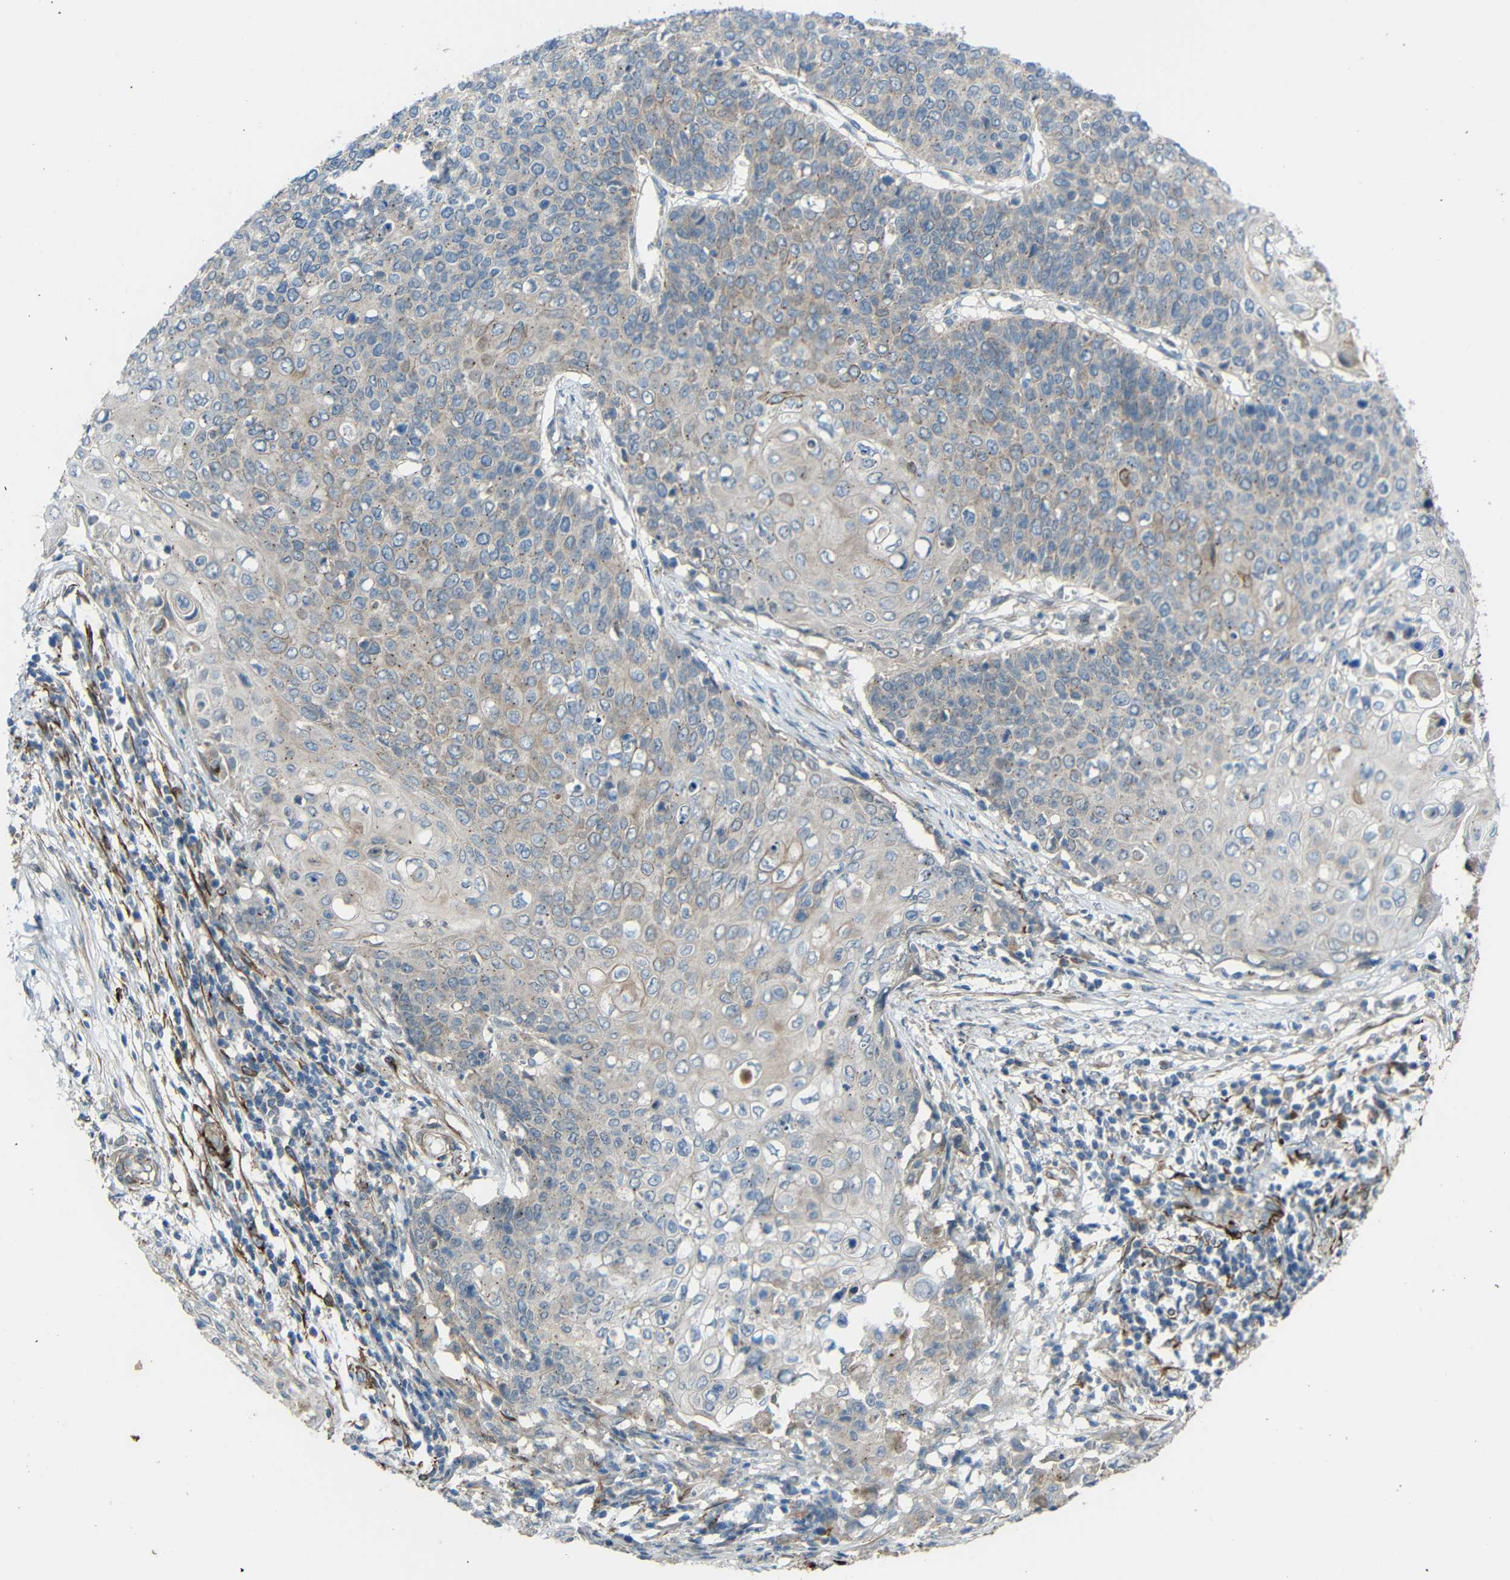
{"staining": {"intensity": "weak", "quantity": "25%-75%", "location": "cytoplasmic/membranous"}, "tissue": "cervical cancer", "cell_type": "Tumor cells", "image_type": "cancer", "snomed": [{"axis": "morphology", "description": "Squamous cell carcinoma, NOS"}, {"axis": "topography", "description": "Cervix"}], "caption": "Immunohistochemistry of human cervical cancer (squamous cell carcinoma) displays low levels of weak cytoplasmic/membranous expression in approximately 25%-75% of tumor cells.", "gene": "DCLK1", "patient": {"sex": "female", "age": 39}}